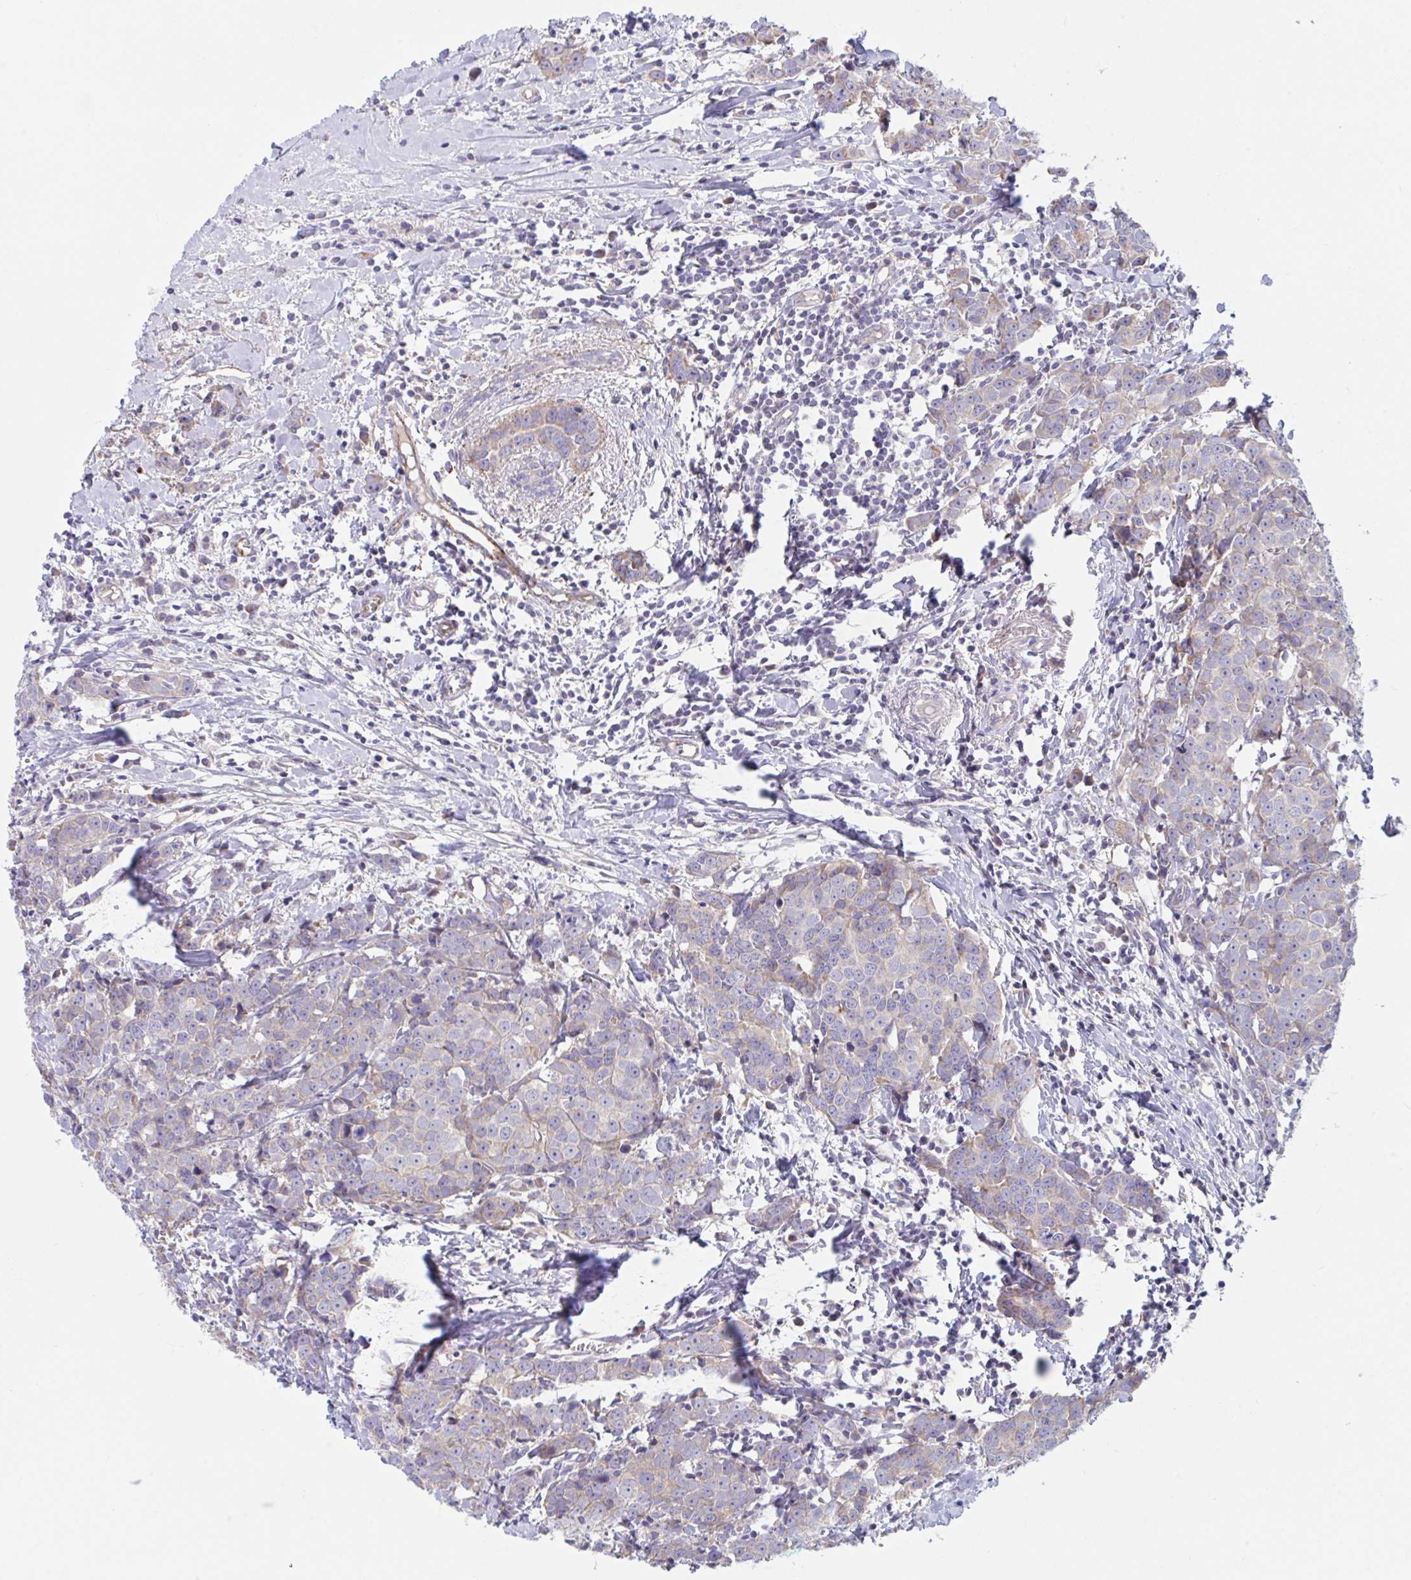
{"staining": {"intensity": "negative", "quantity": "none", "location": "none"}, "tissue": "breast cancer", "cell_type": "Tumor cells", "image_type": "cancer", "snomed": [{"axis": "morphology", "description": "Duct carcinoma"}, {"axis": "topography", "description": "Breast"}], "caption": "Immunohistochemistry (IHC) photomicrograph of neoplastic tissue: breast infiltrating ductal carcinoma stained with DAB displays no significant protein staining in tumor cells.", "gene": "IL37", "patient": {"sex": "female", "age": 80}}